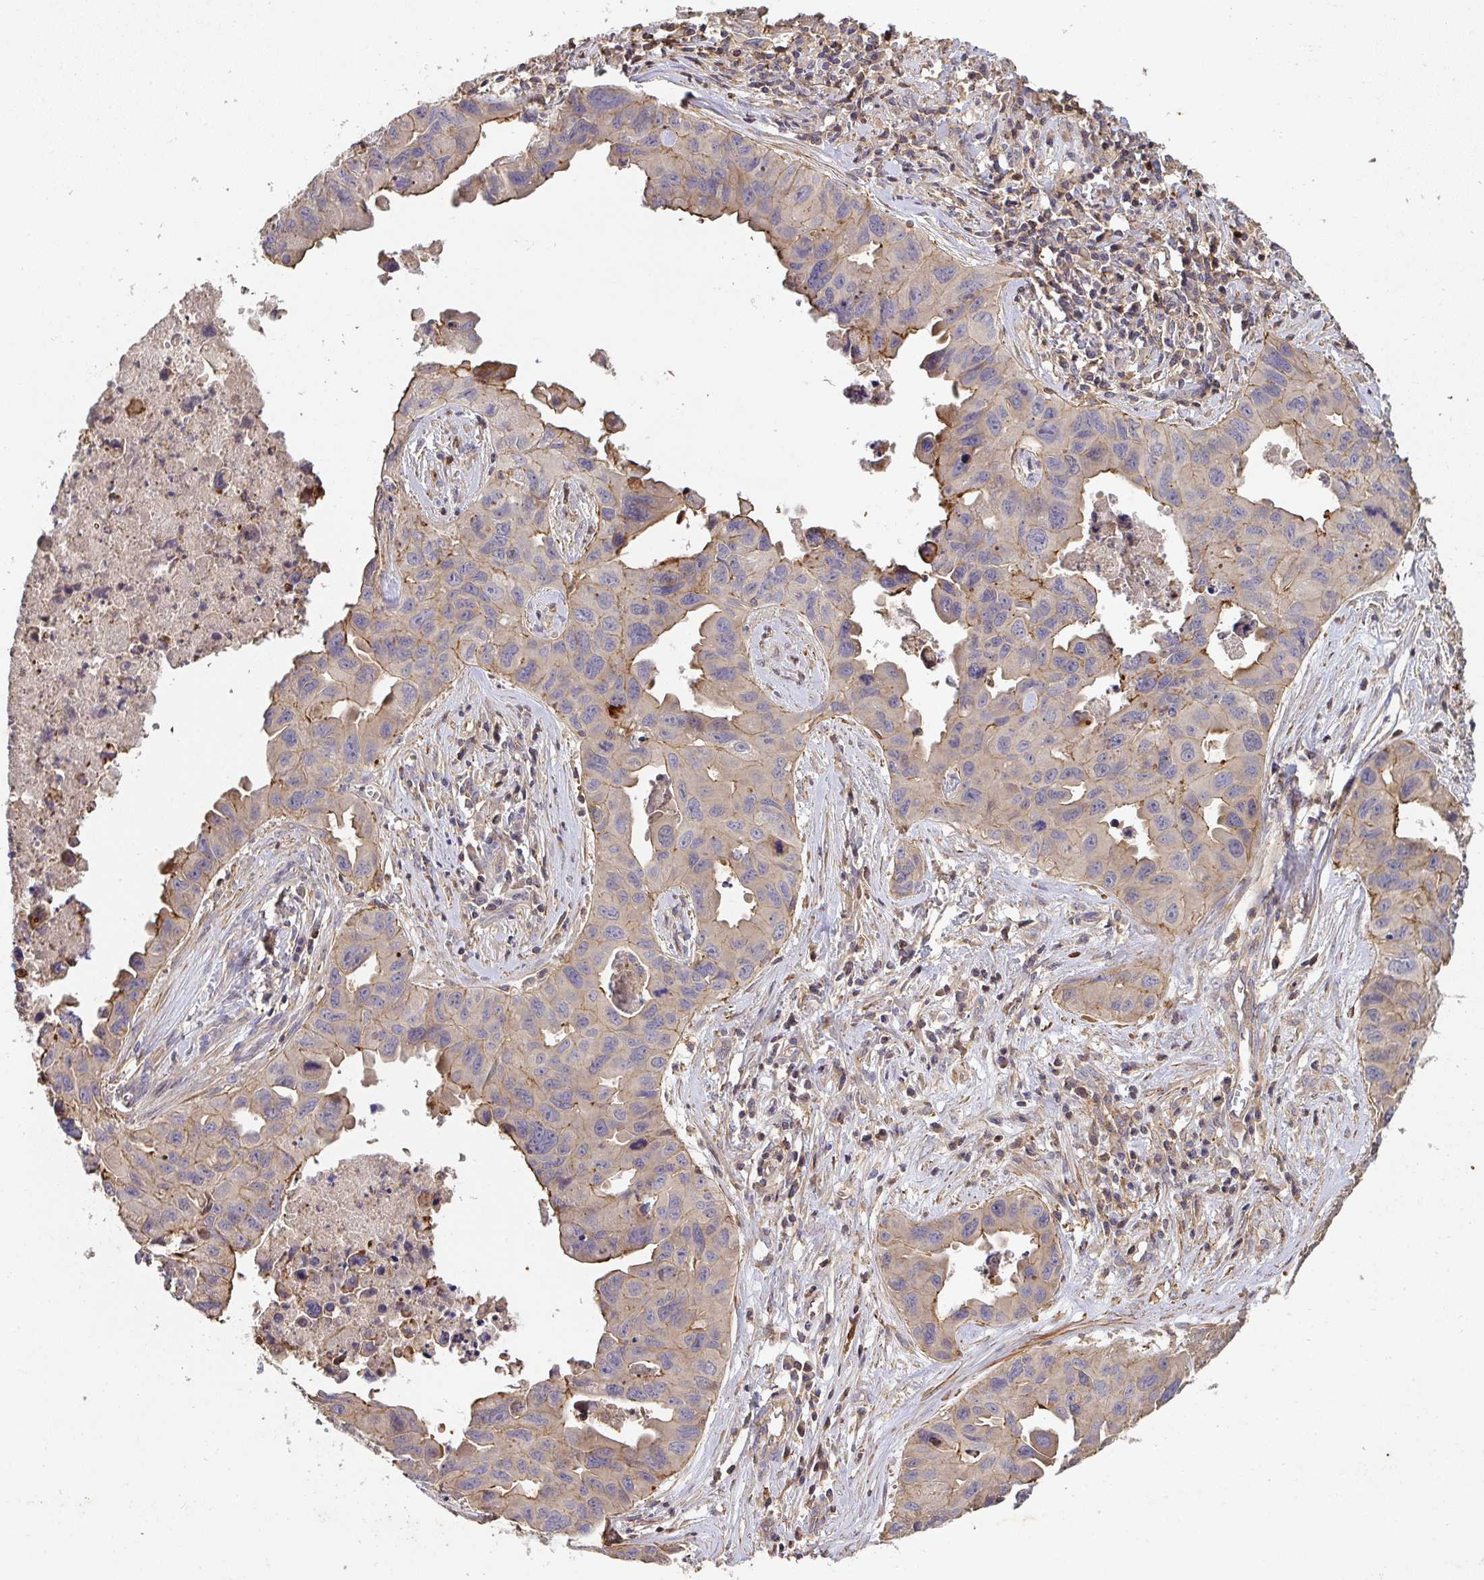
{"staining": {"intensity": "weak", "quantity": ">75%", "location": "cytoplasmic/membranous"}, "tissue": "lung cancer", "cell_type": "Tumor cells", "image_type": "cancer", "snomed": [{"axis": "morphology", "description": "Adenocarcinoma, NOS"}, {"axis": "topography", "description": "Lymph node"}, {"axis": "topography", "description": "Lung"}], "caption": "Weak cytoplasmic/membranous staining is appreciated in approximately >75% of tumor cells in lung adenocarcinoma.", "gene": "TNMD", "patient": {"sex": "male", "age": 64}}